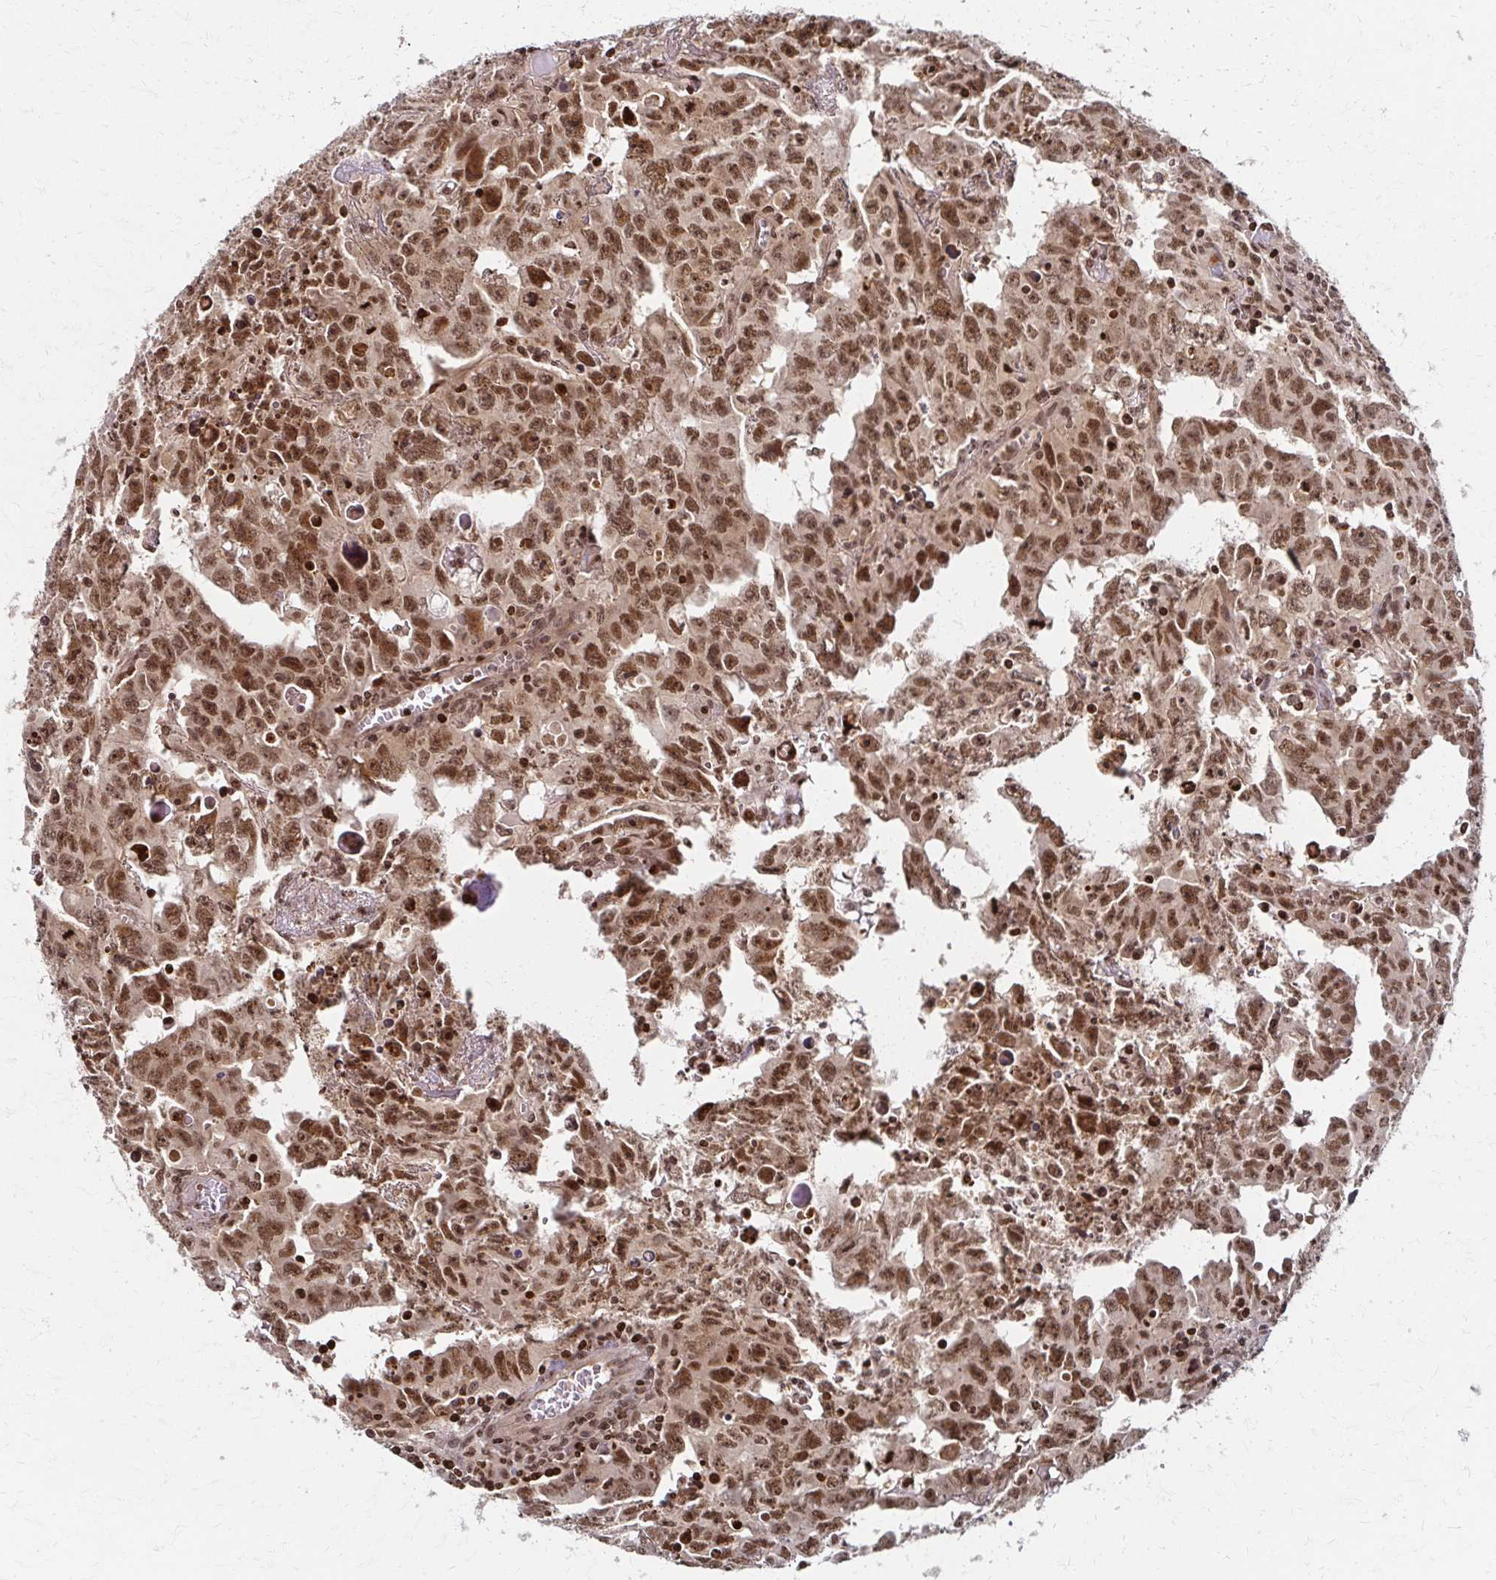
{"staining": {"intensity": "moderate", "quantity": ">75%", "location": "nuclear"}, "tissue": "testis cancer", "cell_type": "Tumor cells", "image_type": "cancer", "snomed": [{"axis": "morphology", "description": "Carcinoma, Embryonal, NOS"}, {"axis": "topography", "description": "Testis"}], "caption": "About >75% of tumor cells in testis embryonal carcinoma display moderate nuclear protein expression as visualized by brown immunohistochemical staining.", "gene": "PSMD7", "patient": {"sex": "male", "age": 22}}